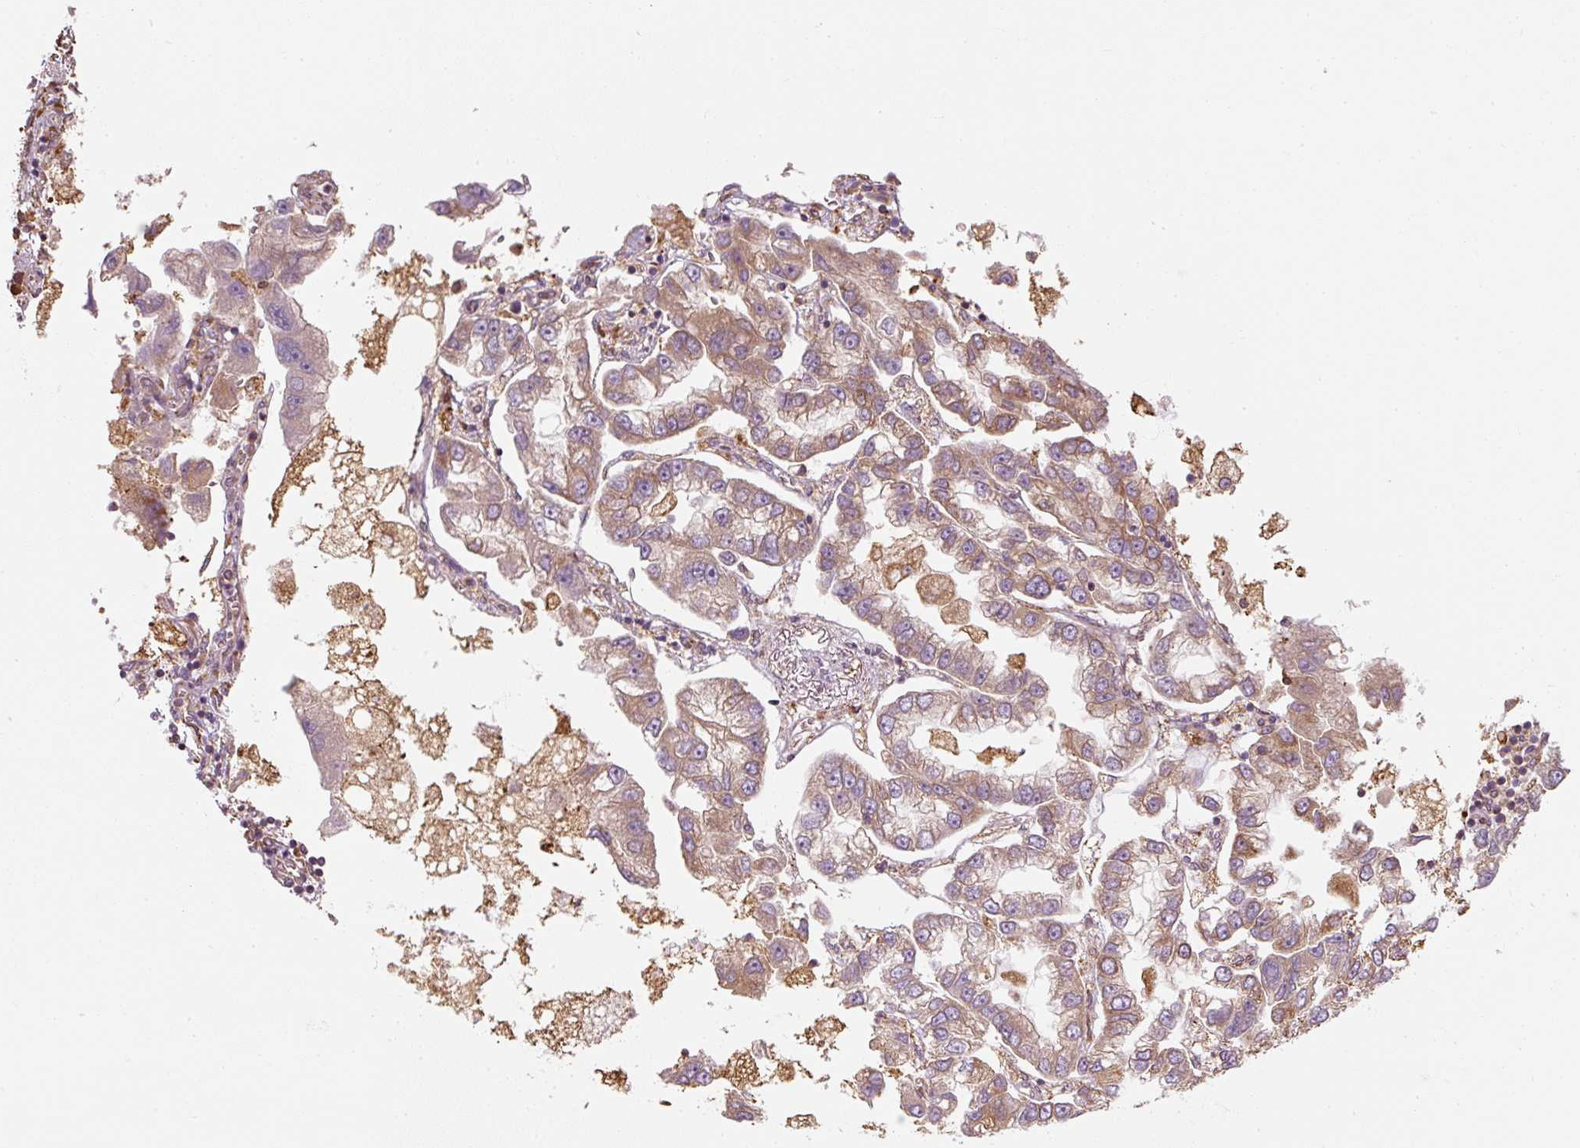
{"staining": {"intensity": "moderate", "quantity": ">75%", "location": "cytoplasmic/membranous"}, "tissue": "lung cancer", "cell_type": "Tumor cells", "image_type": "cancer", "snomed": [{"axis": "morphology", "description": "Adenocarcinoma, NOS"}, {"axis": "topography", "description": "Lung"}], "caption": "This micrograph reveals immunohistochemistry (IHC) staining of lung cancer (adenocarcinoma), with medium moderate cytoplasmic/membranous positivity in approximately >75% of tumor cells.", "gene": "PRKCSH", "patient": {"sex": "female", "age": 54}}